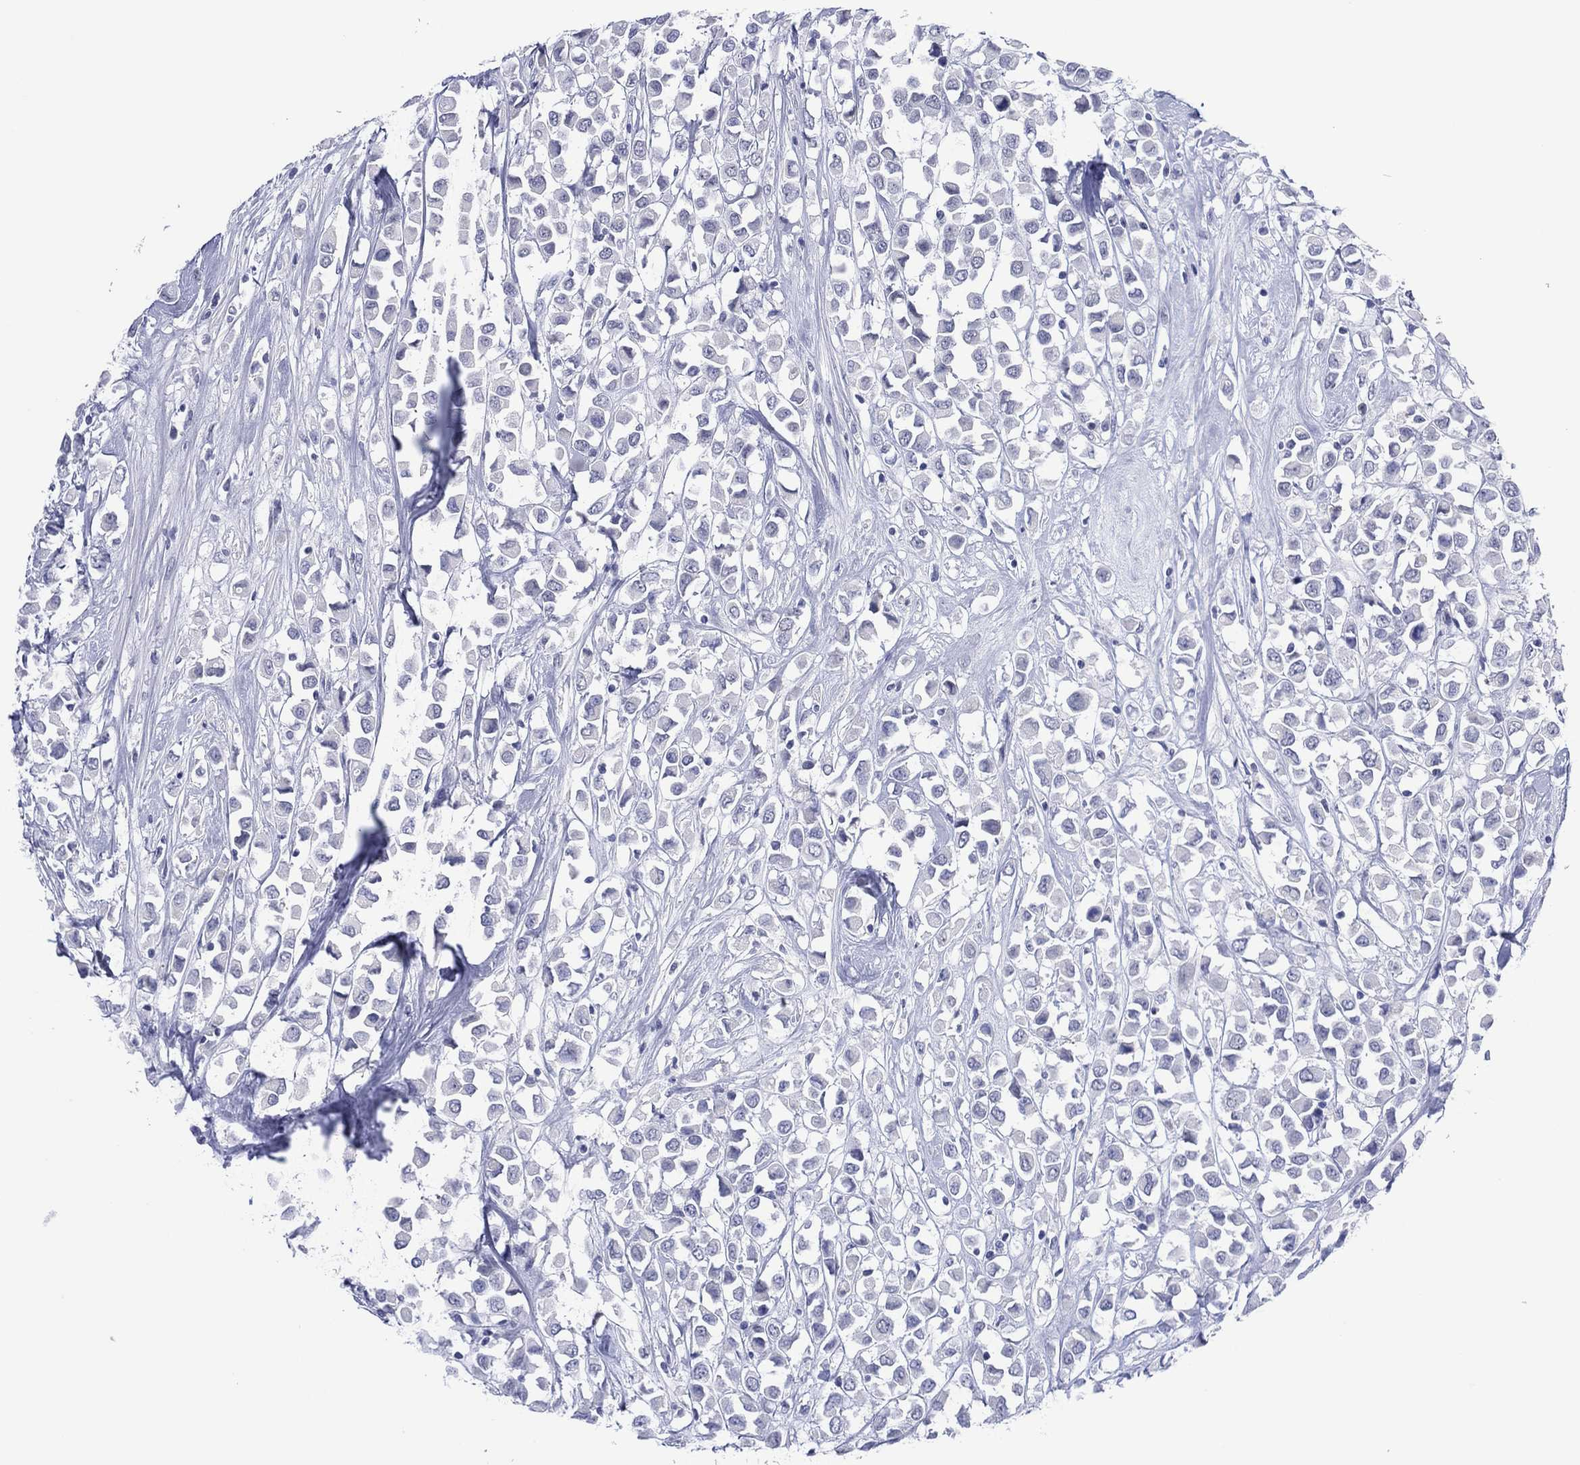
{"staining": {"intensity": "negative", "quantity": "none", "location": "none"}, "tissue": "breast cancer", "cell_type": "Tumor cells", "image_type": "cancer", "snomed": [{"axis": "morphology", "description": "Duct carcinoma"}, {"axis": "topography", "description": "Breast"}], "caption": "Tumor cells are negative for brown protein staining in breast cancer (intraductal carcinoma).", "gene": "UTF1", "patient": {"sex": "female", "age": 61}}